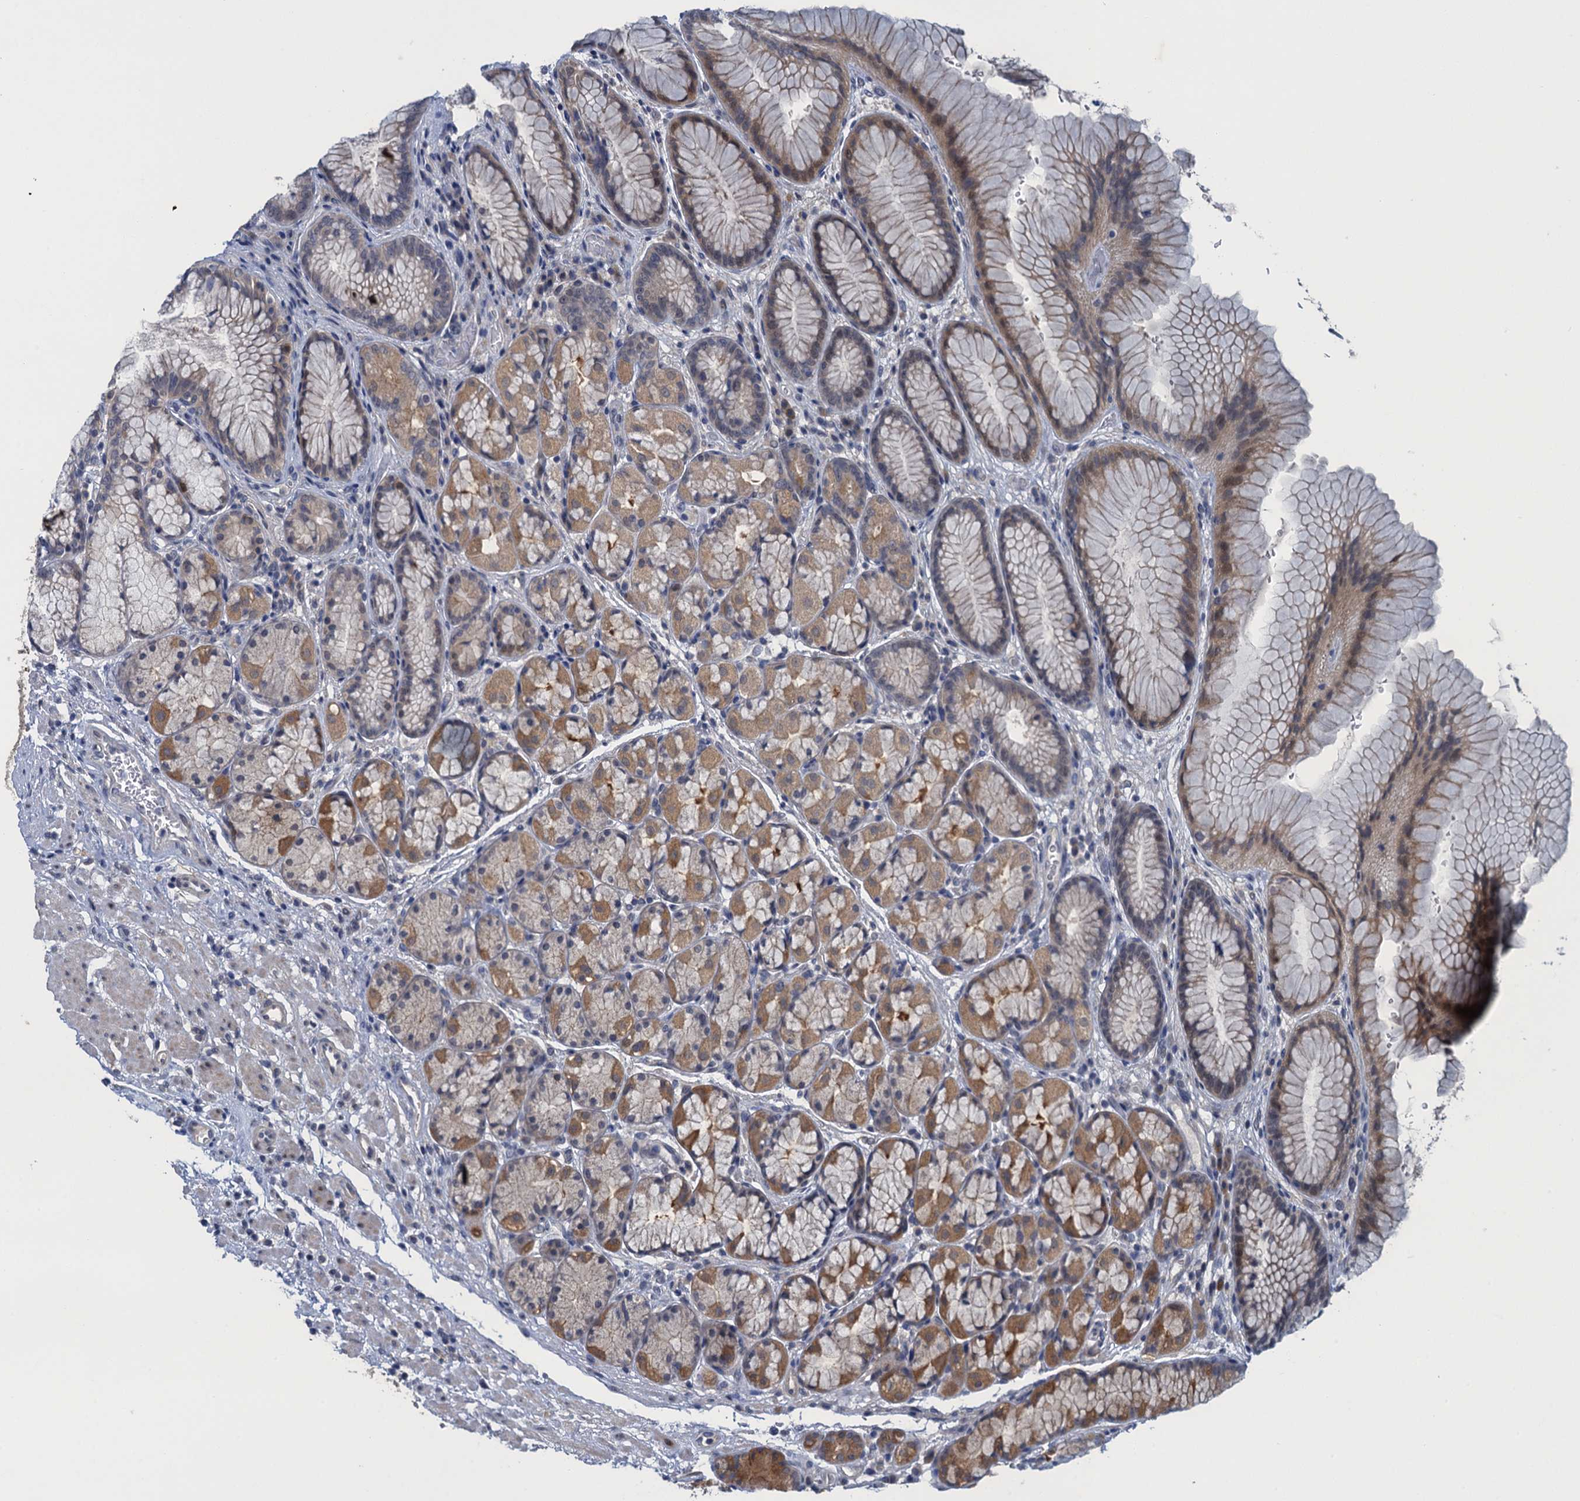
{"staining": {"intensity": "weak", "quantity": ">75%", "location": "cytoplasmic/membranous"}, "tissue": "stomach", "cell_type": "Glandular cells", "image_type": "normal", "snomed": [{"axis": "morphology", "description": "Normal tissue, NOS"}, {"axis": "topography", "description": "Stomach"}], "caption": "IHC of benign human stomach displays low levels of weak cytoplasmic/membranous staining in approximately >75% of glandular cells.", "gene": "MRFAP1", "patient": {"sex": "male", "age": 63}}